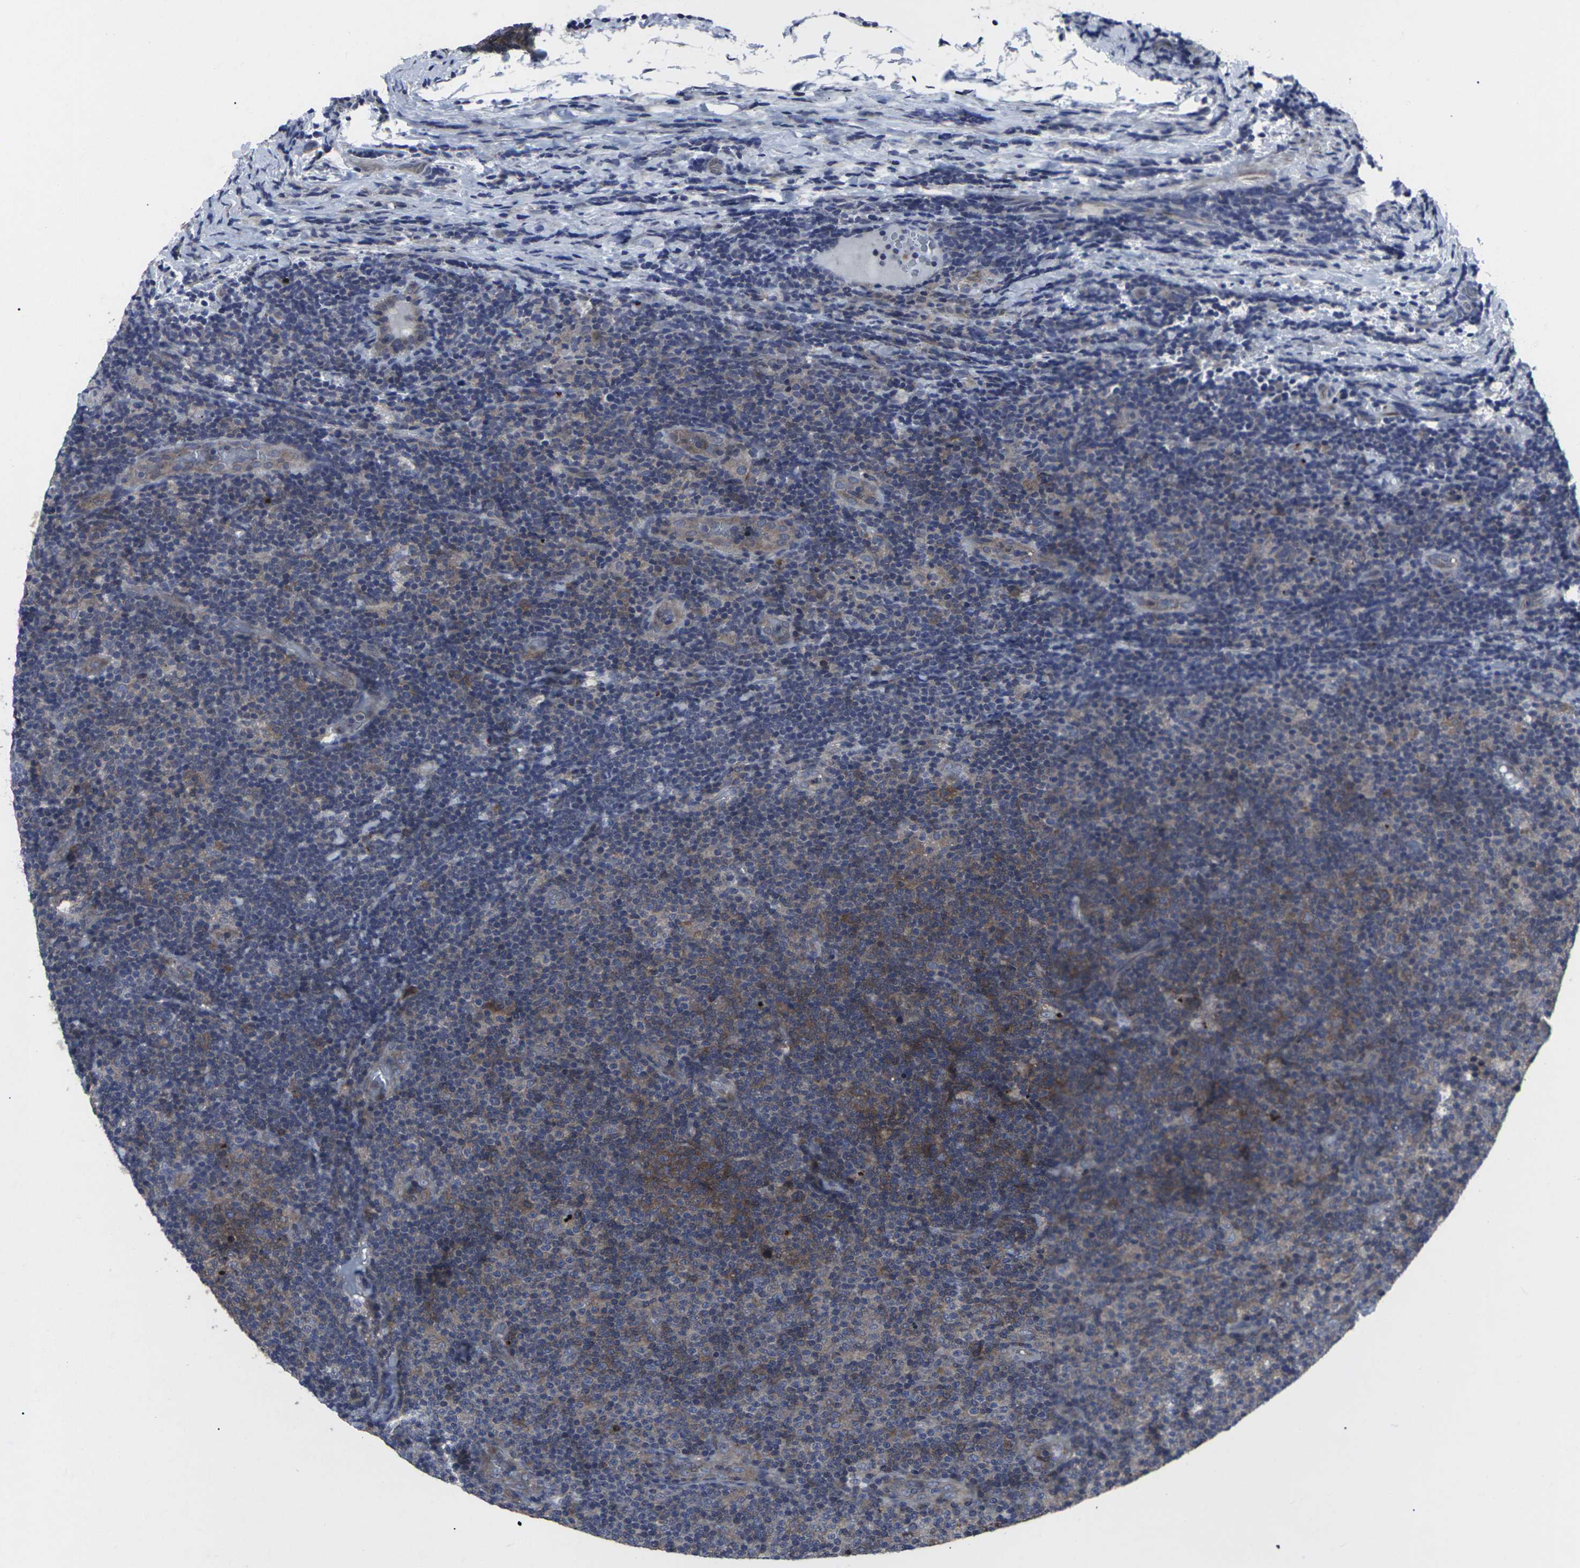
{"staining": {"intensity": "moderate", "quantity": "25%-75%", "location": "cytoplasmic/membranous"}, "tissue": "lymphoma", "cell_type": "Tumor cells", "image_type": "cancer", "snomed": [{"axis": "morphology", "description": "Malignant lymphoma, non-Hodgkin's type, Low grade"}, {"axis": "topography", "description": "Lymph node"}], "caption": "Protein staining reveals moderate cytoplasmic/membranous positivity in about 25%-75% of tumor cells in lymphoma.", "gene": "HPRT1", "patient": {"sex": "male", "age": 83}}